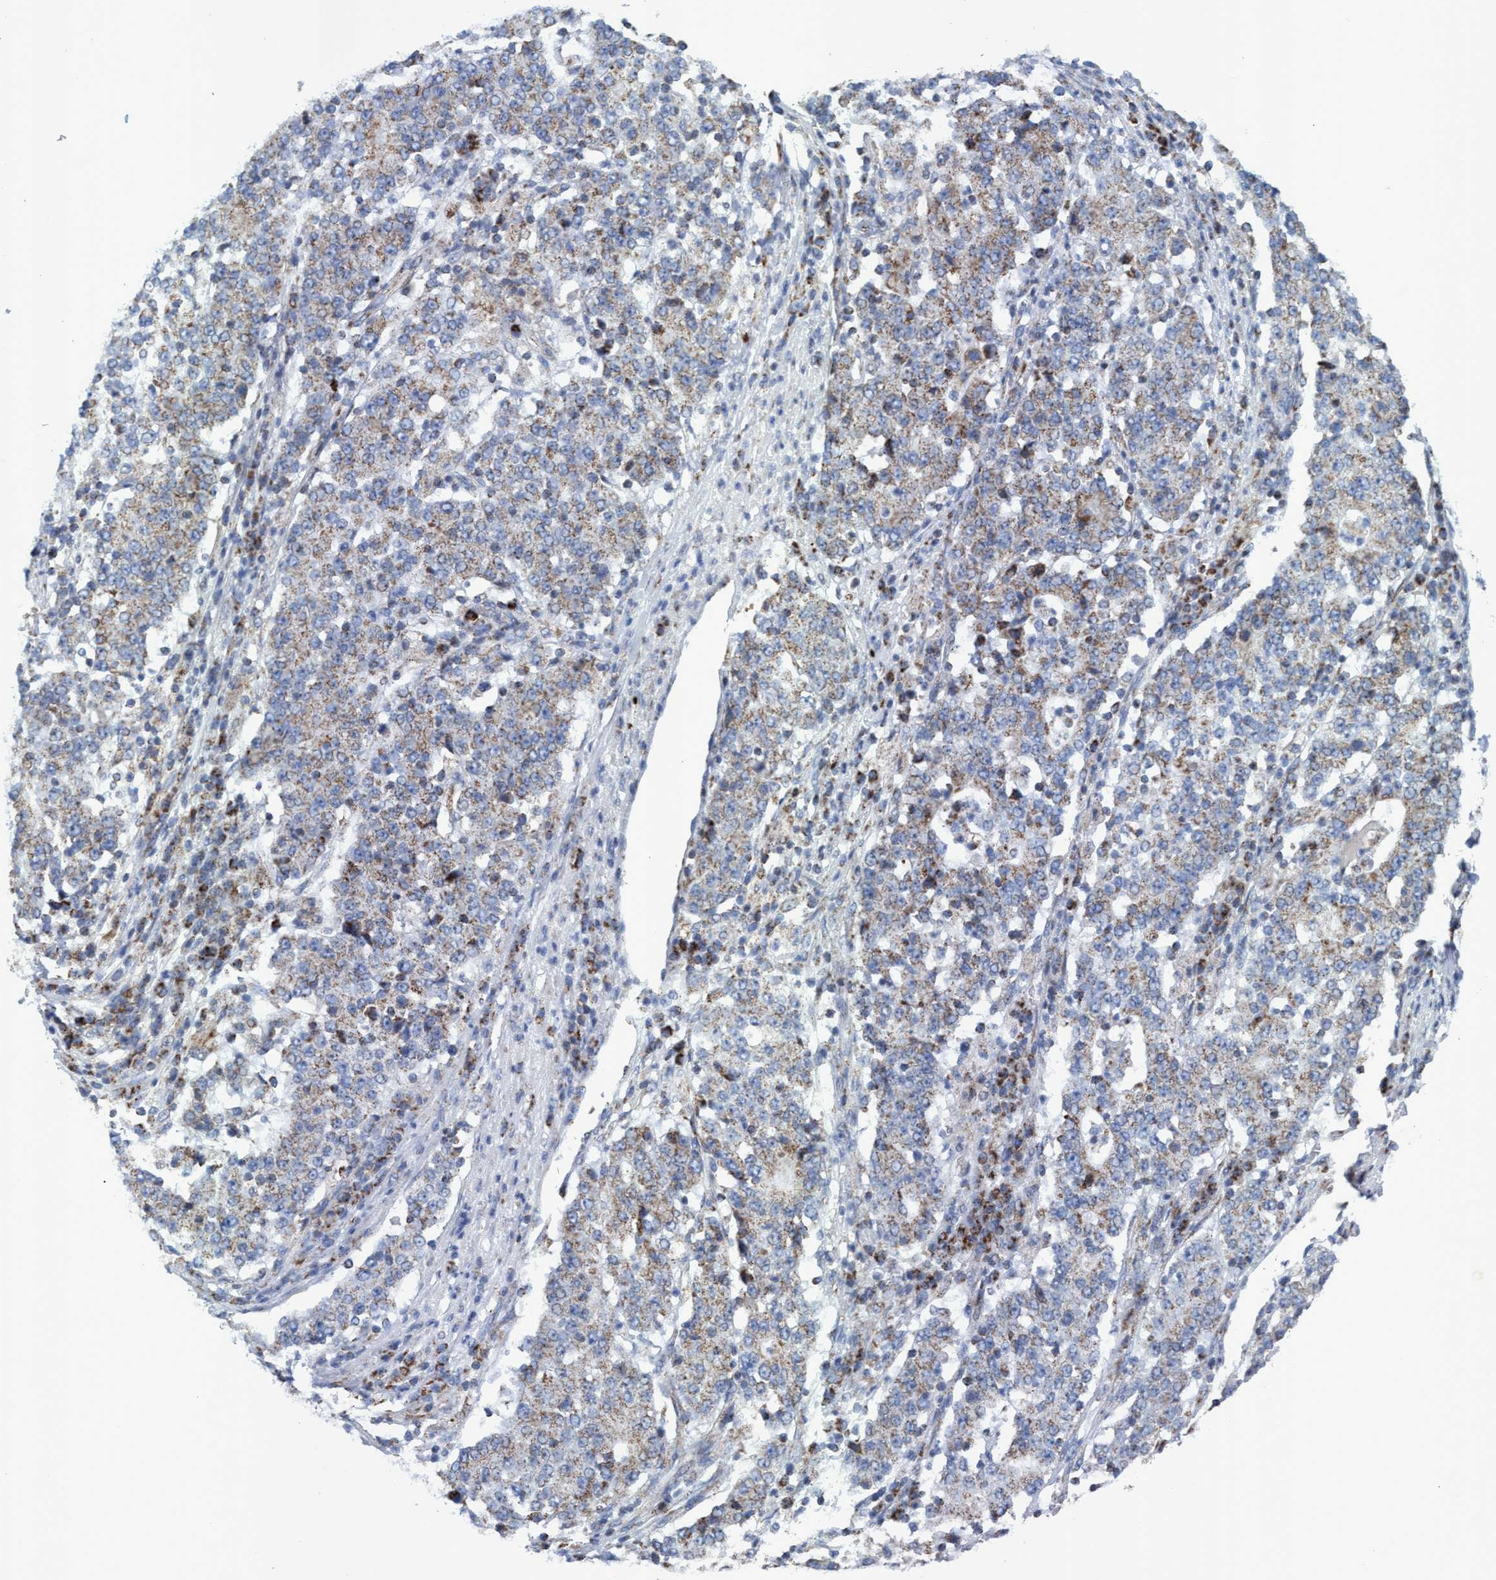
{"staining": {"intensity": "moderate", "quantity": ">75%", "location": "cytoplasmic/membranous"}, "tissue": "stomach cancer", "cell_type": "Tumor cells", "image_type": "cancer", "snomed": [{"axis": "morphology", "description": "Adenocarcinoma, NOS"}, {"axis": "topography", "description": "Stomach"}], "caption": "High-magnification brightfield microscopy of stomach cancer stained with DAB (brown) and counterstained with hematoxylin (blue). tumor cells exhibit moderate cytoplasmic/membranous expression is appreciated in approximately>75% of cells.", "gene": "GGA3", "patient": {"sex": "male", "age": 59}}